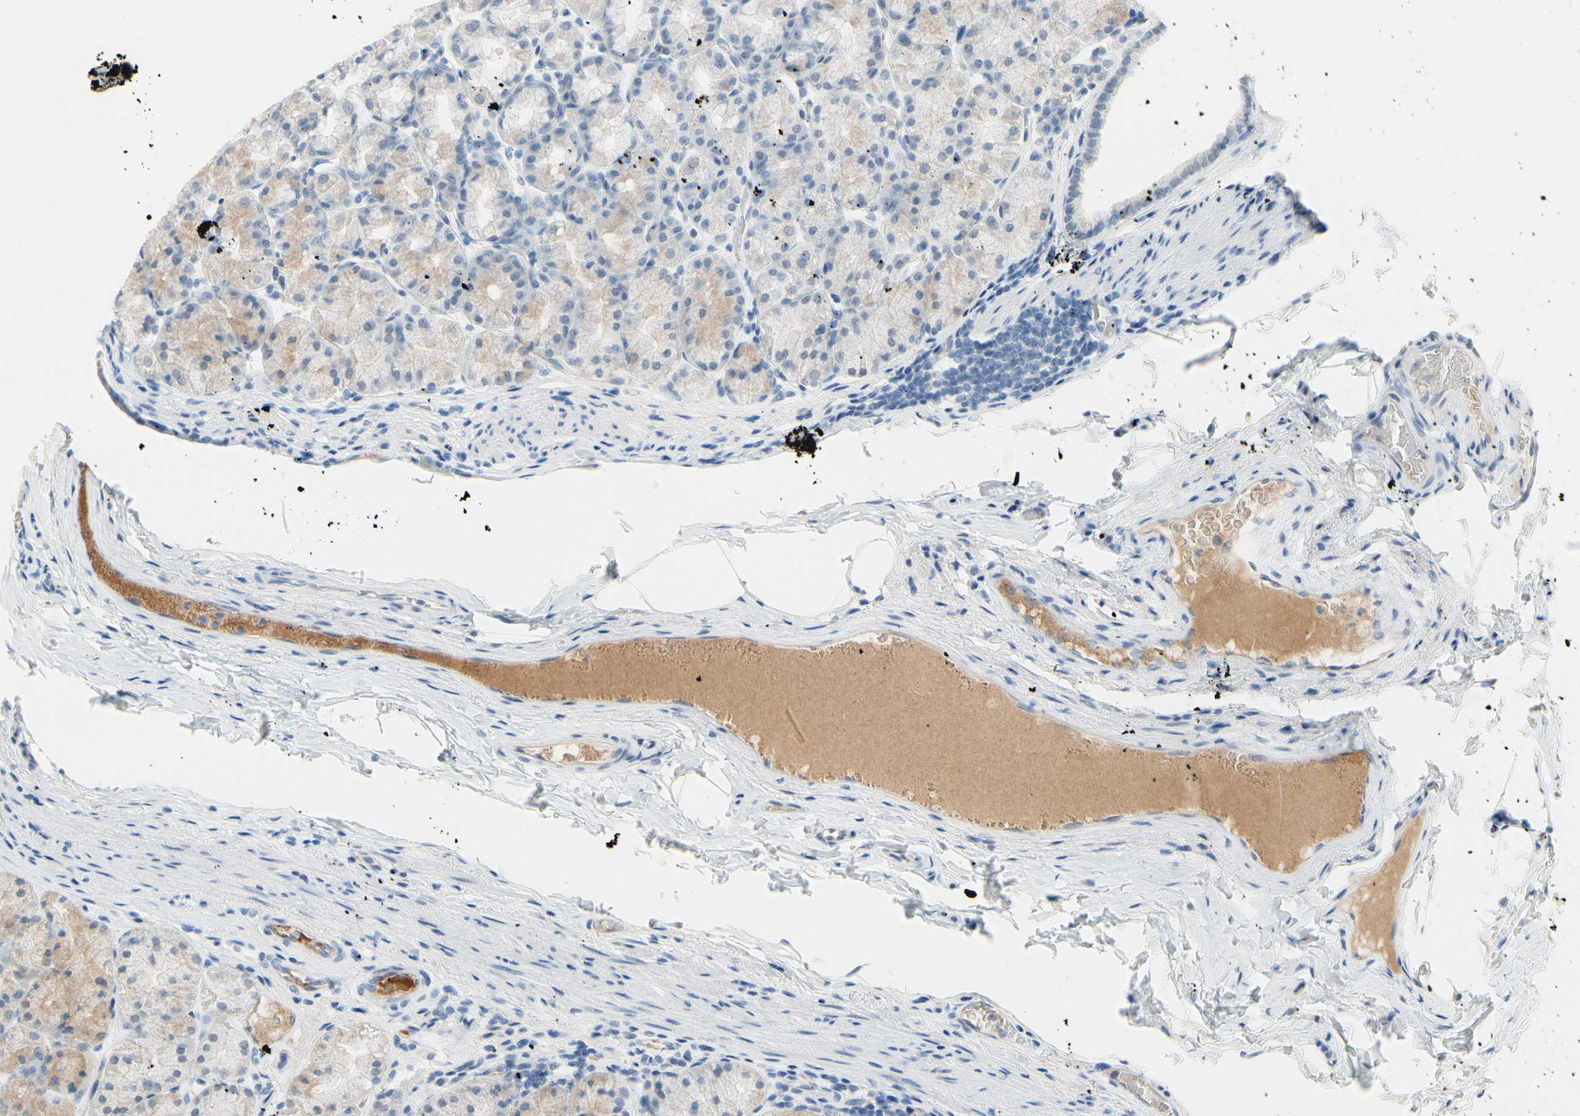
{"staining": {"intensity": "weak", "quantity": "<25%", "location": "cytoplasmic/membranous"}, "tissue": "stomach", "cell_type": "Glandular cells", "image_type": "normal", "snomed": [{"axis": "morphology", "description": "Normal tissue, NOS"}, {"axis": "topography", "description": "Stomach, upper"}], "caption": "Micrograph shows no protein expression in glandular cells of benign stomach.", "gene": "CNDP1", "patient": {"sex": "male", "age": 68}}